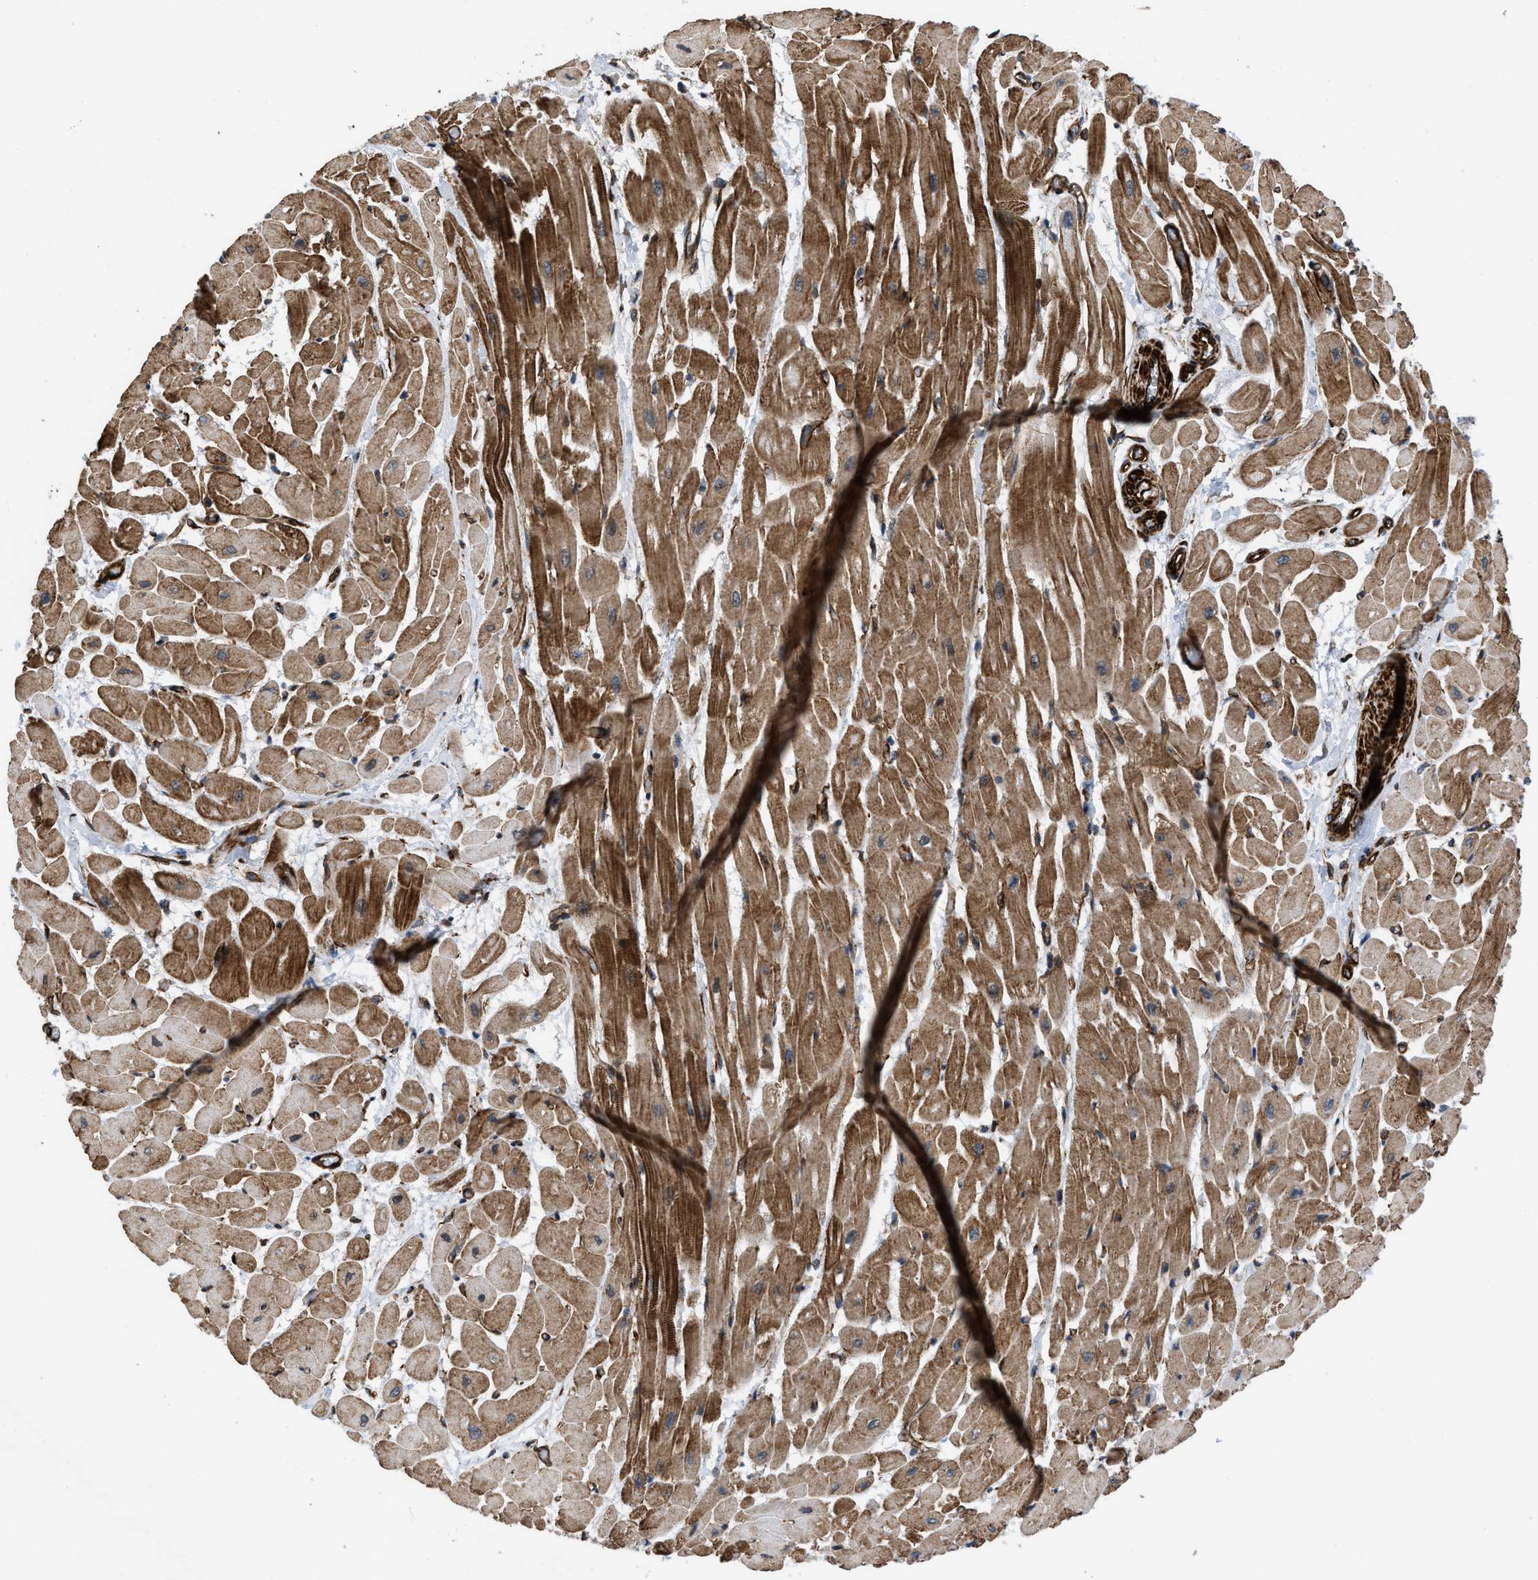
{"staining": {"intensity": "strong", "quantity": ">75%", "location": "cytoplasmic/membranous"}, "tissue": "heart muscle", "cell_type": "Cardiomyocytes", "image_type": "normal", "snomed": [{"axis": "morphology", "description": "Normal tissue, NOS"}, {"axis": "topography", "description": "Heart"}], "caption": "Immunohistochemical staining of normal heart muscle reveals >75% levels of strong cytoplasmic/membranous protein positivity in approximately >75% of cardiomyocytes.", "gene": "PTPRE", "patient": {"sex": "male", "age": 45}}